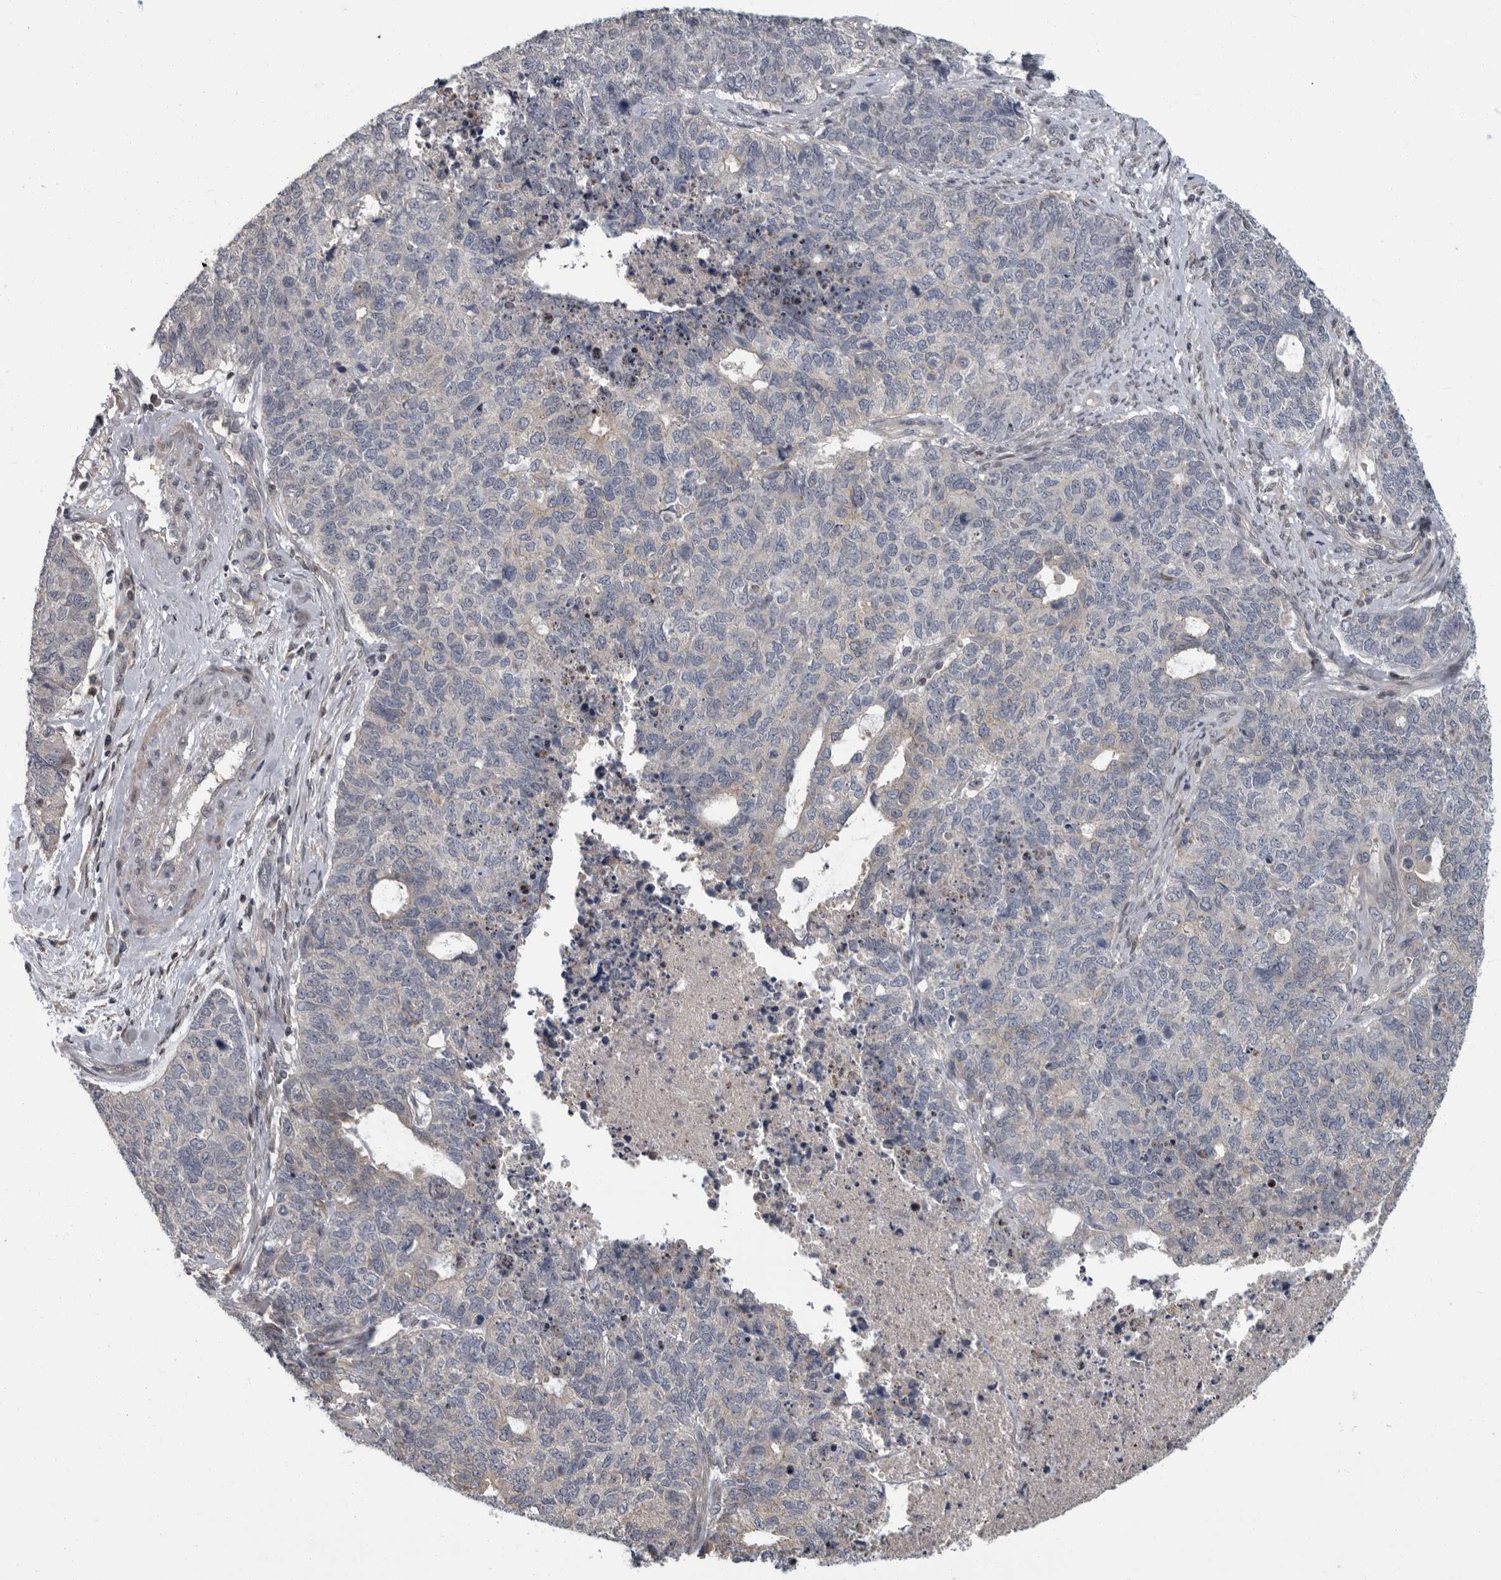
{"staining": {"intensity": "weak", "quantity": "<25%", "location": "cytoplasmic/membranous"}, "tissue": "cervical cancer", "cell_type": "Tumor cells", "image_type": "cancer", "snomed": [{"axis": "morphology", "description": "Squamous cell carcinoma, NOS"}, {"axis": "topography", "description": "Cervix"}], "caption": "IHC photomicrograph of neoplastic tissue: human cervical cancer stained with DAB (3,3'-diaminobenzidine) shows no significant protein expression in tumor cells.", "gene": "PDE7A", "patient": {"sex": "female", "age": 63}}